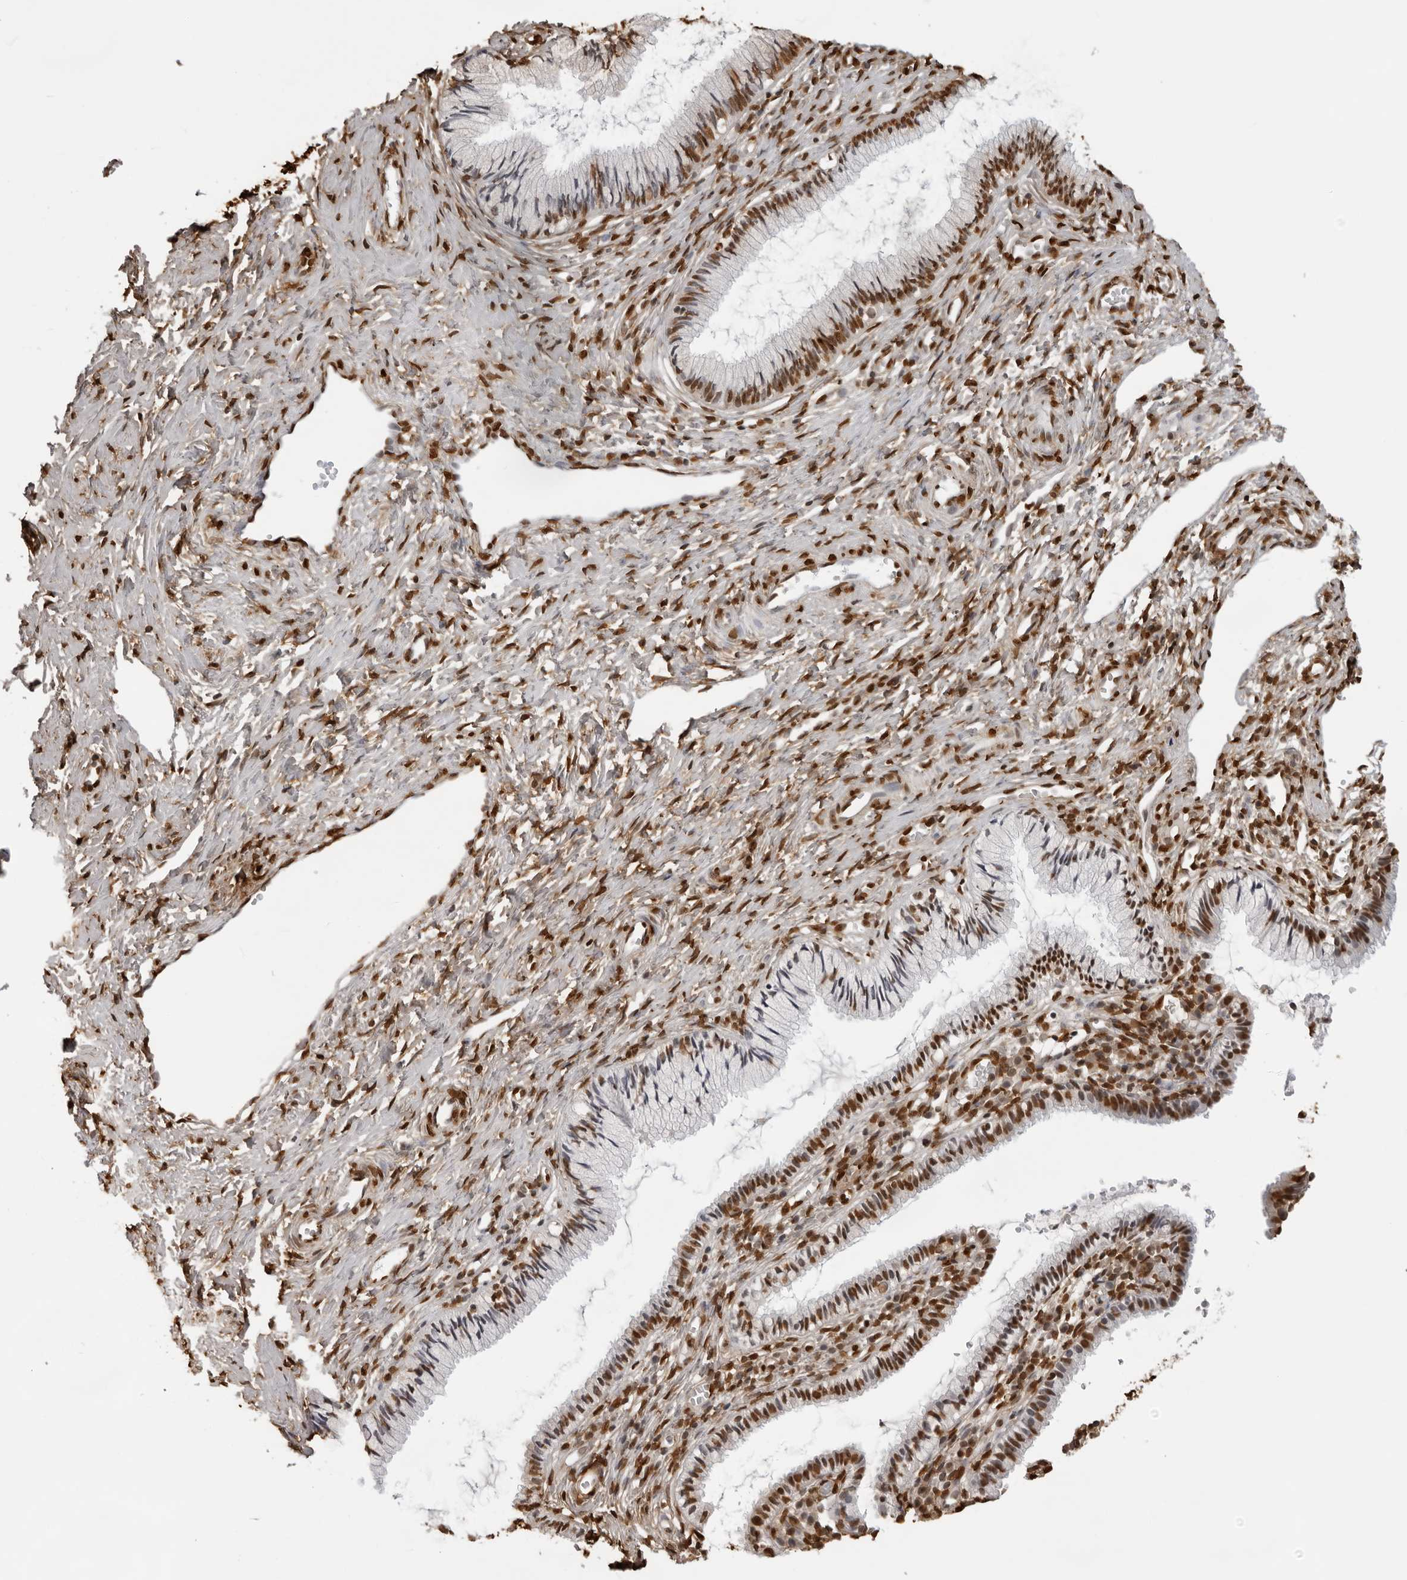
{"staining": {"intensity": "strong", "quantity": ">75%", "location": "nuclear"}, "tissue": "cervix", "cell_type": "Glandular cells", "image_type": "normal", "snomed": [{"axis": "morphology", "description": "Normal tissue, NOS"}, {"axis": "topography", "description": "Cervix"}], "caption": "Immunohistochemical staining of benign cervix exhibits strong nuclear protein staining in about >75% of glandular cells.", "gene": "ZFP91", "patient": {"sex": "female", "age": 27}}